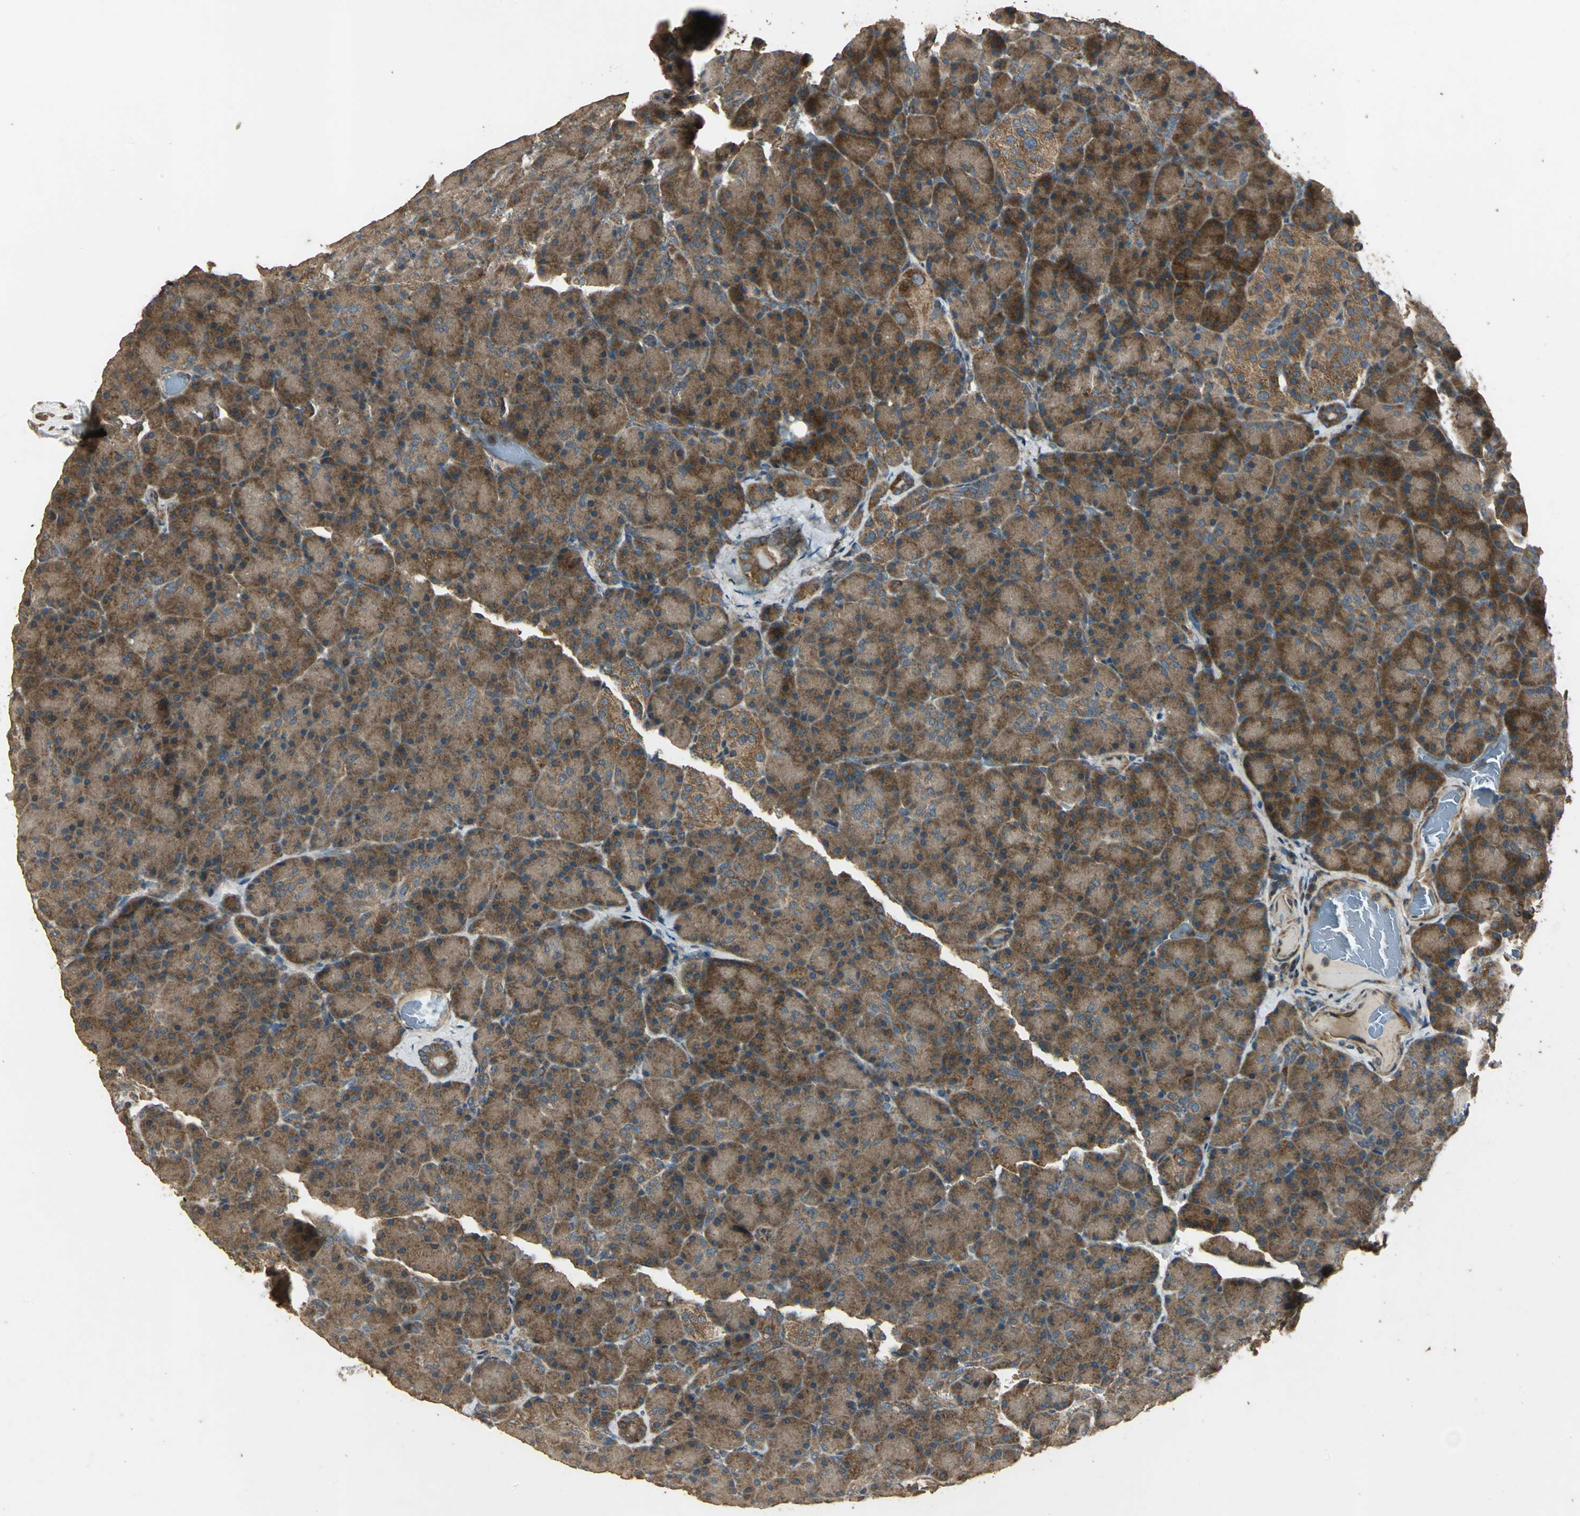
{"staining": {"intensity": "strong", "quantity": ">75%", "location": "cytoplasmic/membranous"}, "tissue": "pancreas", "cell_type": "Exocrine glandular cells", "image_type": "normal", "snomed": [{"axis": "morphology", "description": "Normal tissue, NOS"}, {"axis": "topography", "description": "Pancreas"}], "caption": "Pancreas stained with DAB immunohistochemistry (IHC) reveals high levels of strong cytoplasmic/membranous staining in approximately >75% of exocrine glandular cells. (brown staining indicates protein expression, while blue staining denotes nuclei).", "gene": "KANK1", "patient": {"sex": "female", "age": 43}}